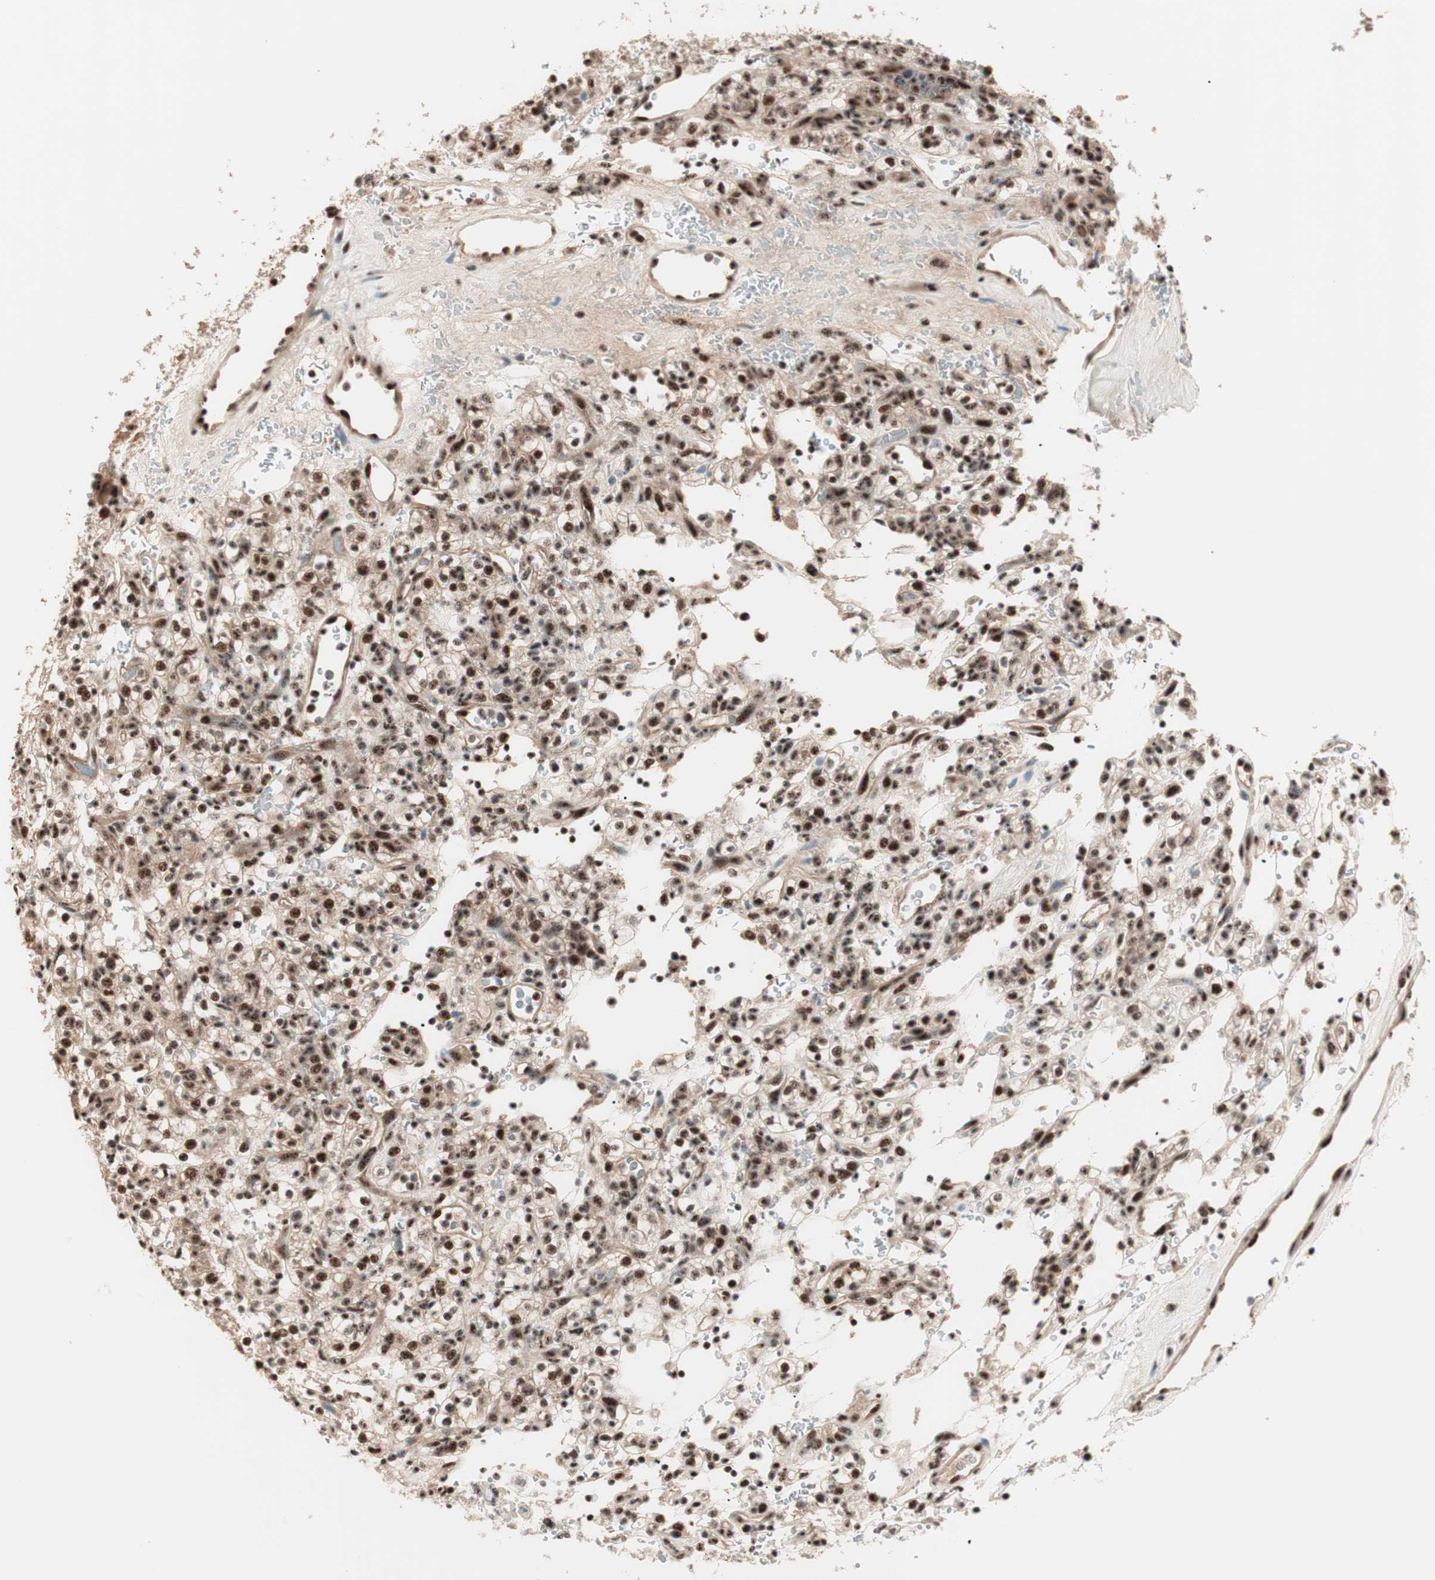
{"staining": {"intensity": "strong", "quantity": ">75%", "location": "nuclear"}, "tissue": "renal cancer", "cell_type": "Tumor cells", "image_type": "cancer", "snomed": [{"axis": "morphology", "description": "Normal tissue, NOS"}, {"axis": "morphology", "description": "Adenocarcinoma, NOS"}, {"axis": "topography", "description": "Kidney"}], "caption": "There is high levels of strong nuclear positivity in tumor cells of renal cancer (adenocarcinoma), as demonstrated by immunohistochemical staining (brown color).", "gene": "NR5A2", "patient": {"sex": "female", "age": 72}}